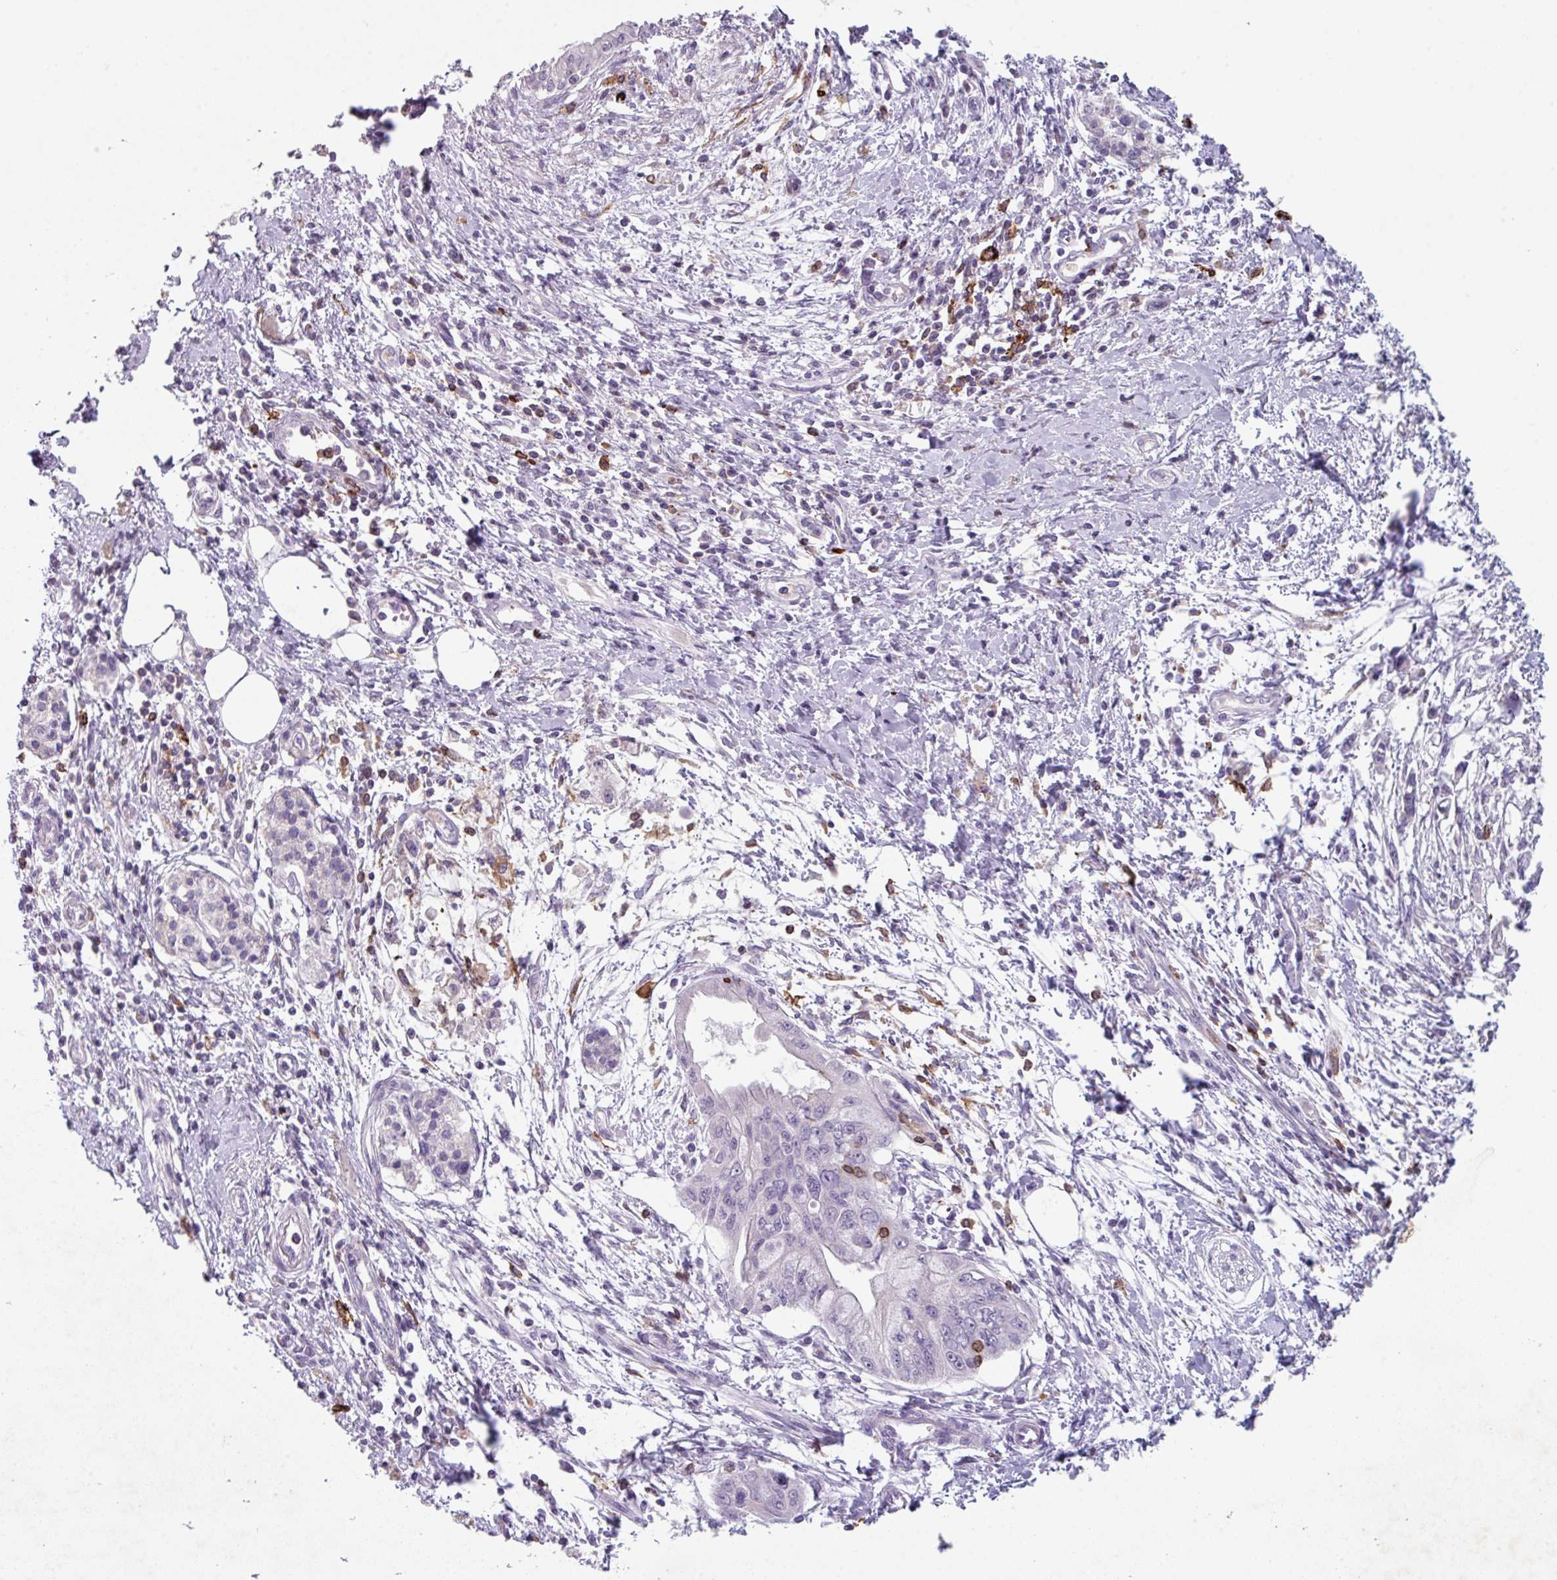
{"staining": {"intensity": "negative", "quantity": "none", "location": "none"}, "tissue": "pancreatic cancer", "cell_type": "Tumor cells", "image_type": "cancer", "snomed": [{"axis": "morphology", "description": "Adenocarcinoma, NOS"}, {"axis": "topography", "description": "Pancreas"}], "caption": "A high-resolution photomicrograph shows IHC staining of pancreatic adenocarcinoma, which displays no significant staining in tumor cells. (IHC, brightfield microscopy, high magnification).", "gene": "NEDD9", "patient": {"sex": "male", "age": 48}}